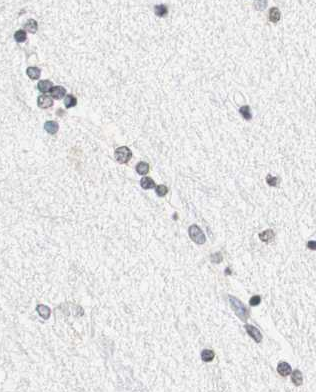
{"staining": {"intensity": "weak", "quantity": "<25%", "location": "nuclear"}, "tissue": "hippocampus", "cell_type": "Glial cells", "image_type": "normal", "snomed": [{"axis": "morphology", "description": "Normal tissue, NOS"}, {"axis": "topography", "description": "Hippocampus"}], "caption": "The histopathology image displays no significant positivity in glial cells of hippocampus. The staining was performed using DAB (3,3'-diaminobenzidine) to visualize the protein expression in brown, while the nuclei were stained in blue with hematoxylin (Magnification: 20x).", "gene": "WIPF1", "patient": {"sex": "female", "age": 54}}